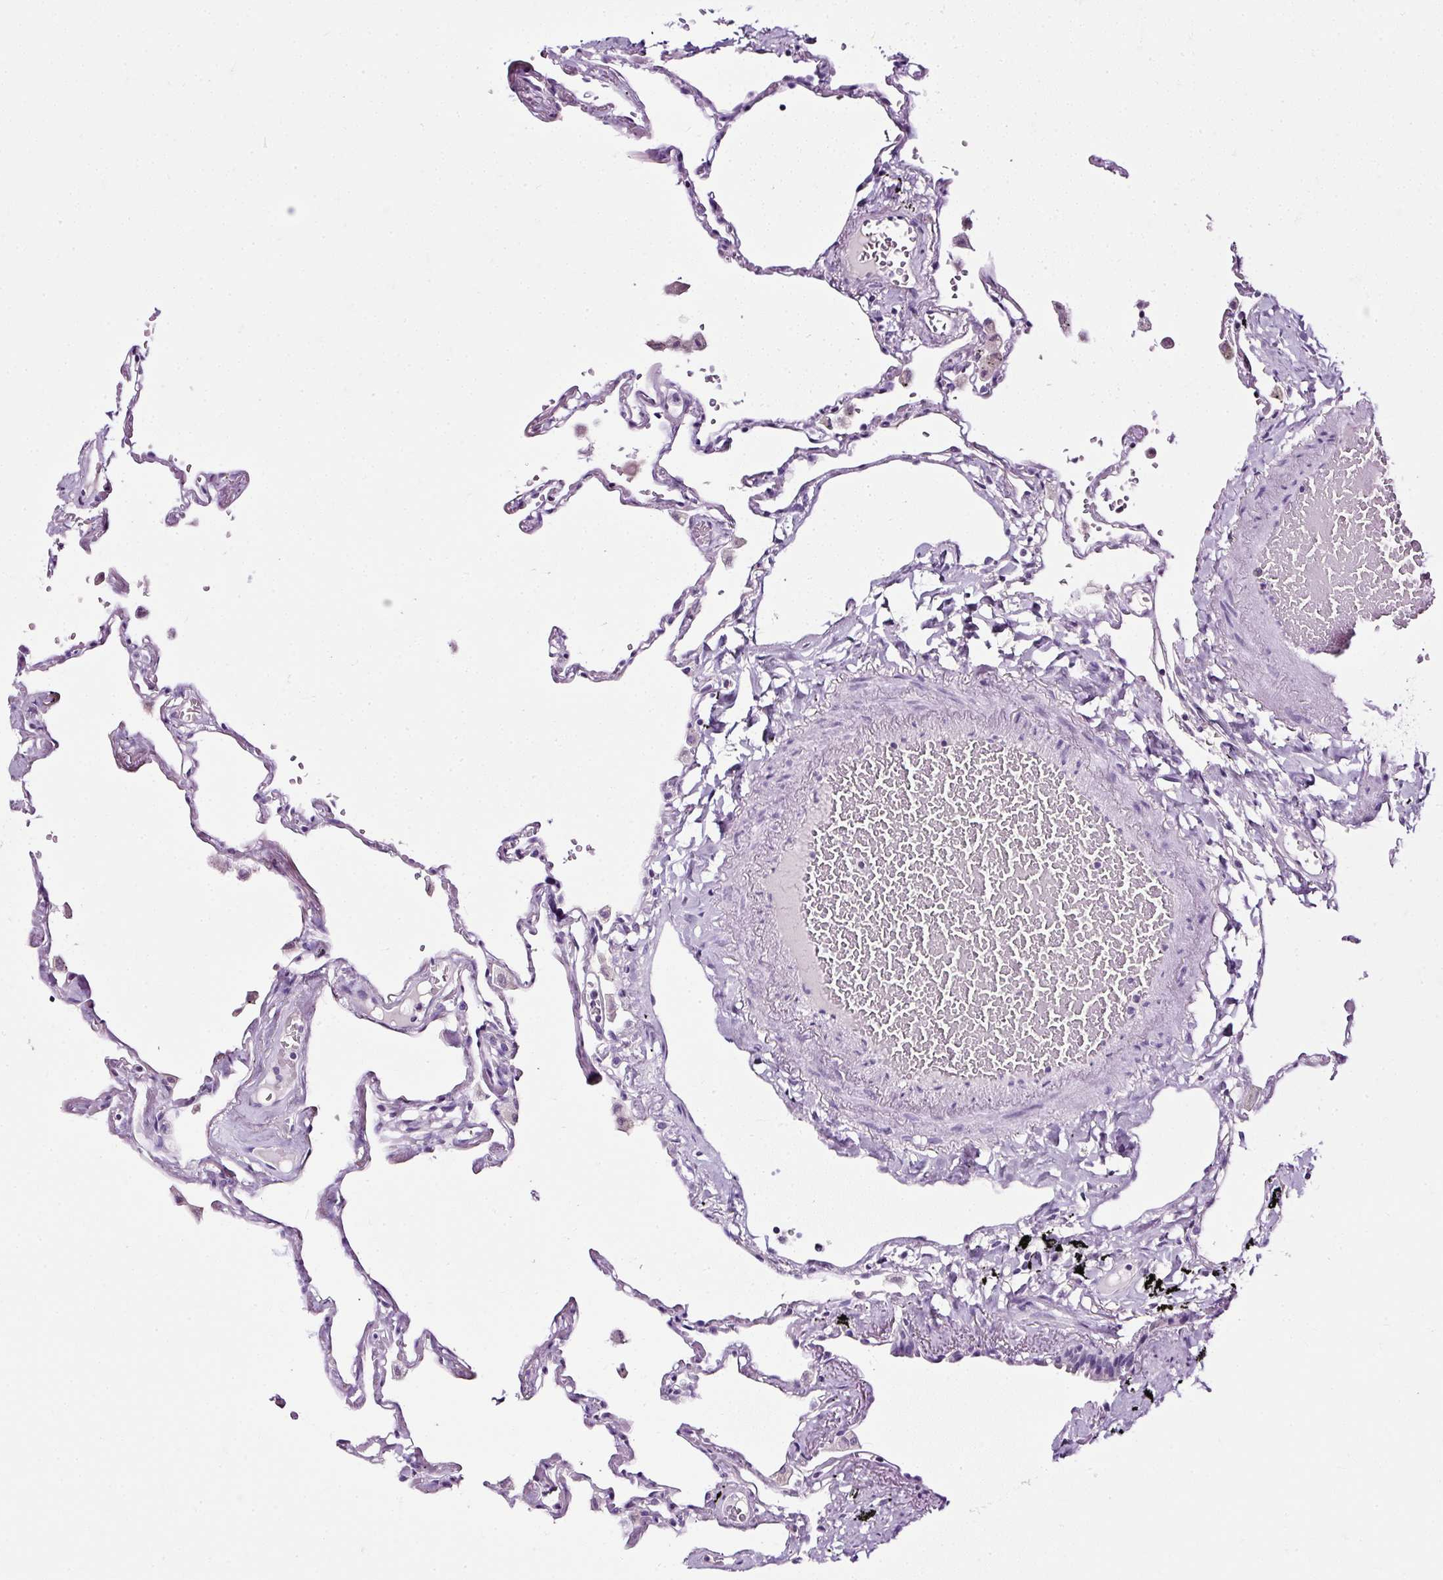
{"staining": {"intensity": "negative", "quantity": "none", "location": "none"}, "tissue": "lung", "cell_type": "Alveolar cells", "image_type": "normal", "snomed": [{"axis": "morphology", "description": "Normal tissue, NOS"}, {"axis": "topography", "description": "Lung"}], "caption": "Histopathology image shows no significant protein expression in alveolar cells of unremarkable lung. (DAB (3,3'-diaminobenzidine) immunohistochemistry (IHC) visualized using brightfield microscopy, high magnification).", "gene": "ATP2A1", "patient": {"sex": "female", "age": 67}}